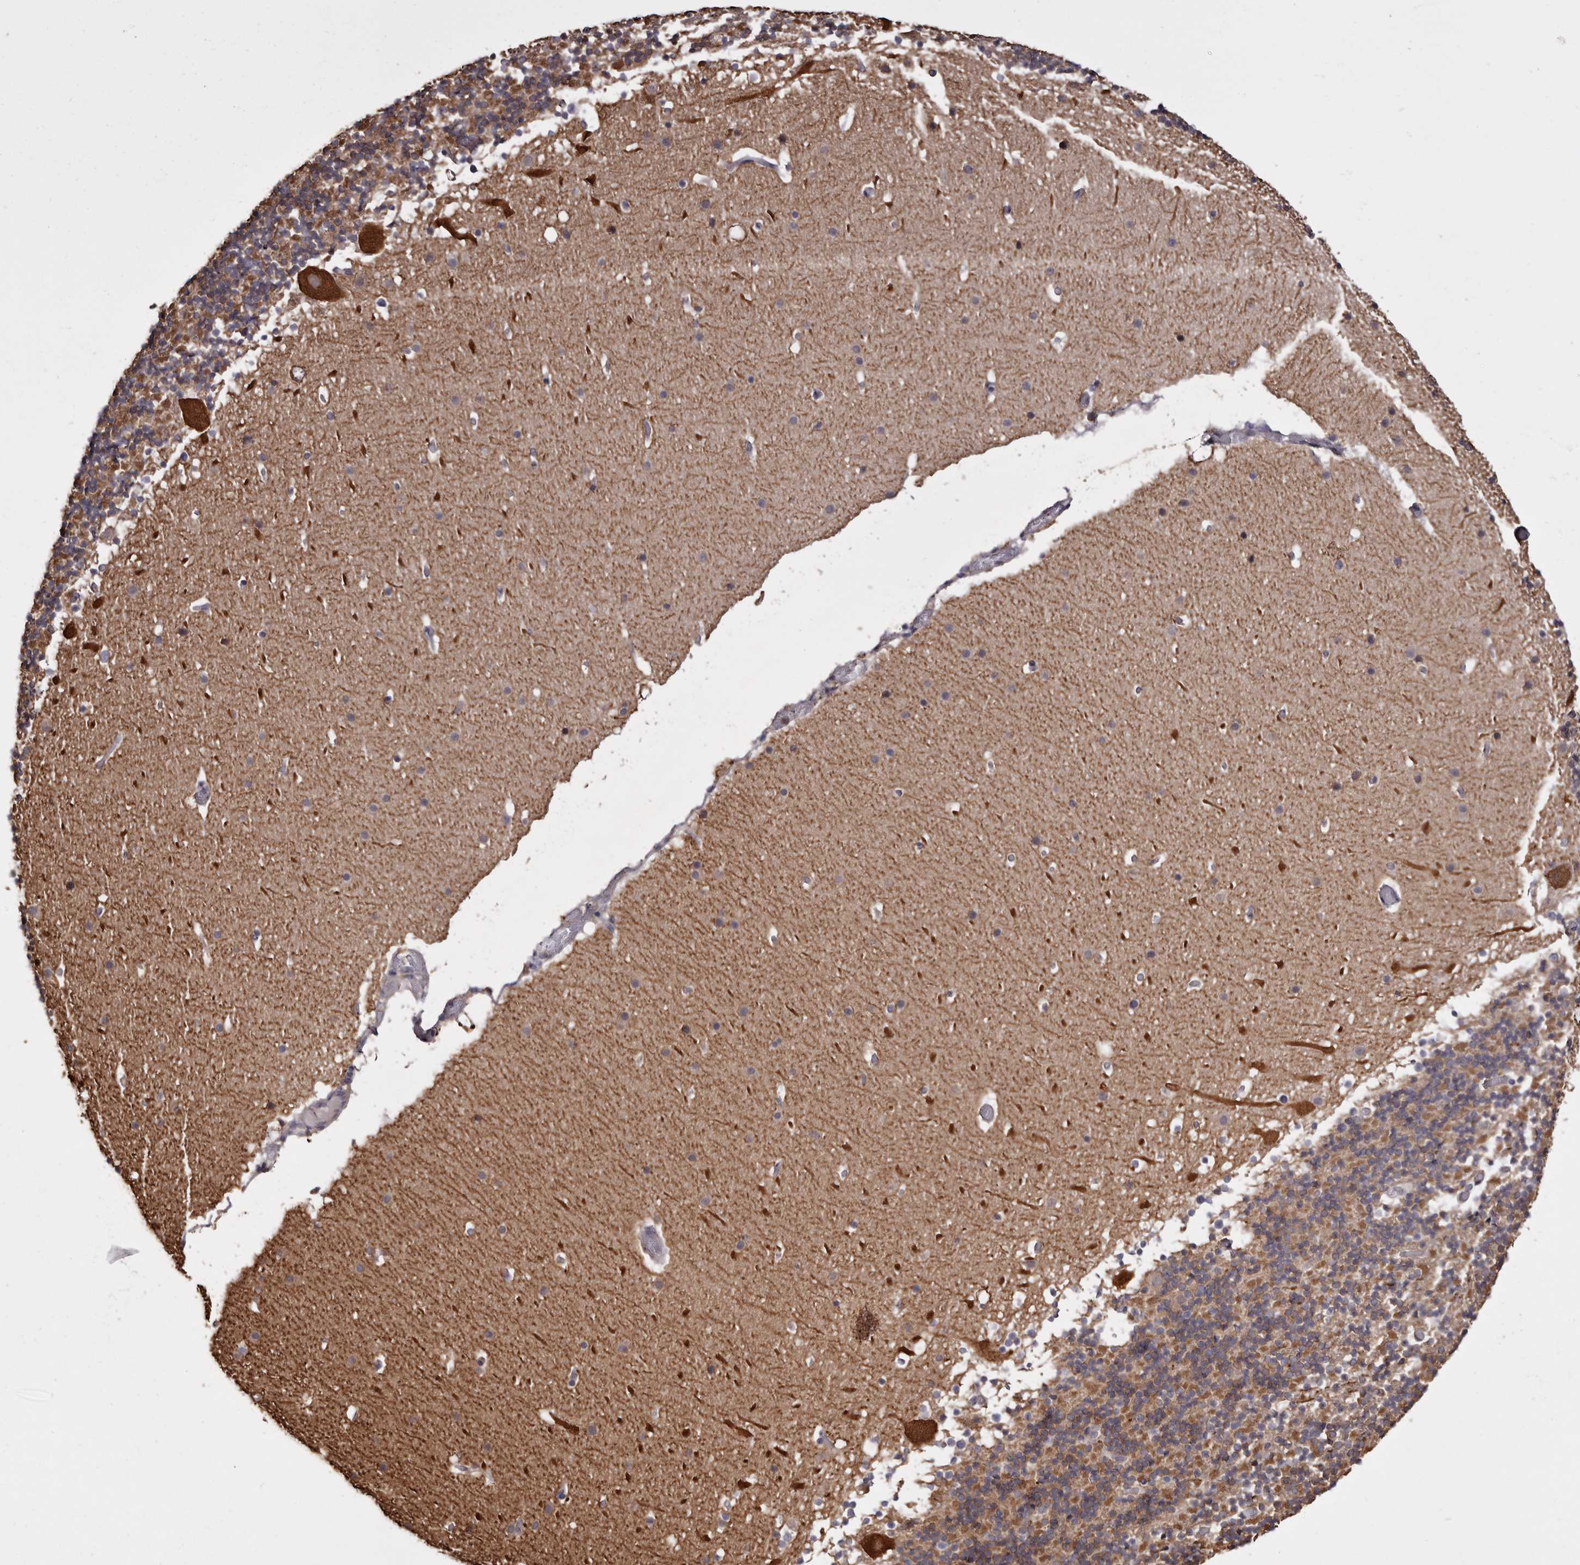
{"staining": {"intensity": "moderate", "quantity": "25%-75%", "location": "cytoplasmic/membranous"}, "tissue": "cerebellum", "cell_type": "Cells in granular layer", "image_type": "normal", "snomed": [{"axis": "morphology", "description": "Normal tissue, NOS"}, {"axis": "topography", "description": "Cerebellum"}], "caption": "The immunohistochemical stain shows moderate cytoplasmic/membranous positivity in cells in granular layer of unremarkable cerebellum. The staining was performed using DAB (3,3'-diaminobenzidine), with brown indicating positive protein expression. Nuclei are stained blue with hematoxylin.", "gene": "TNNI1", "patient": {"sex": "male", "age": 57}}